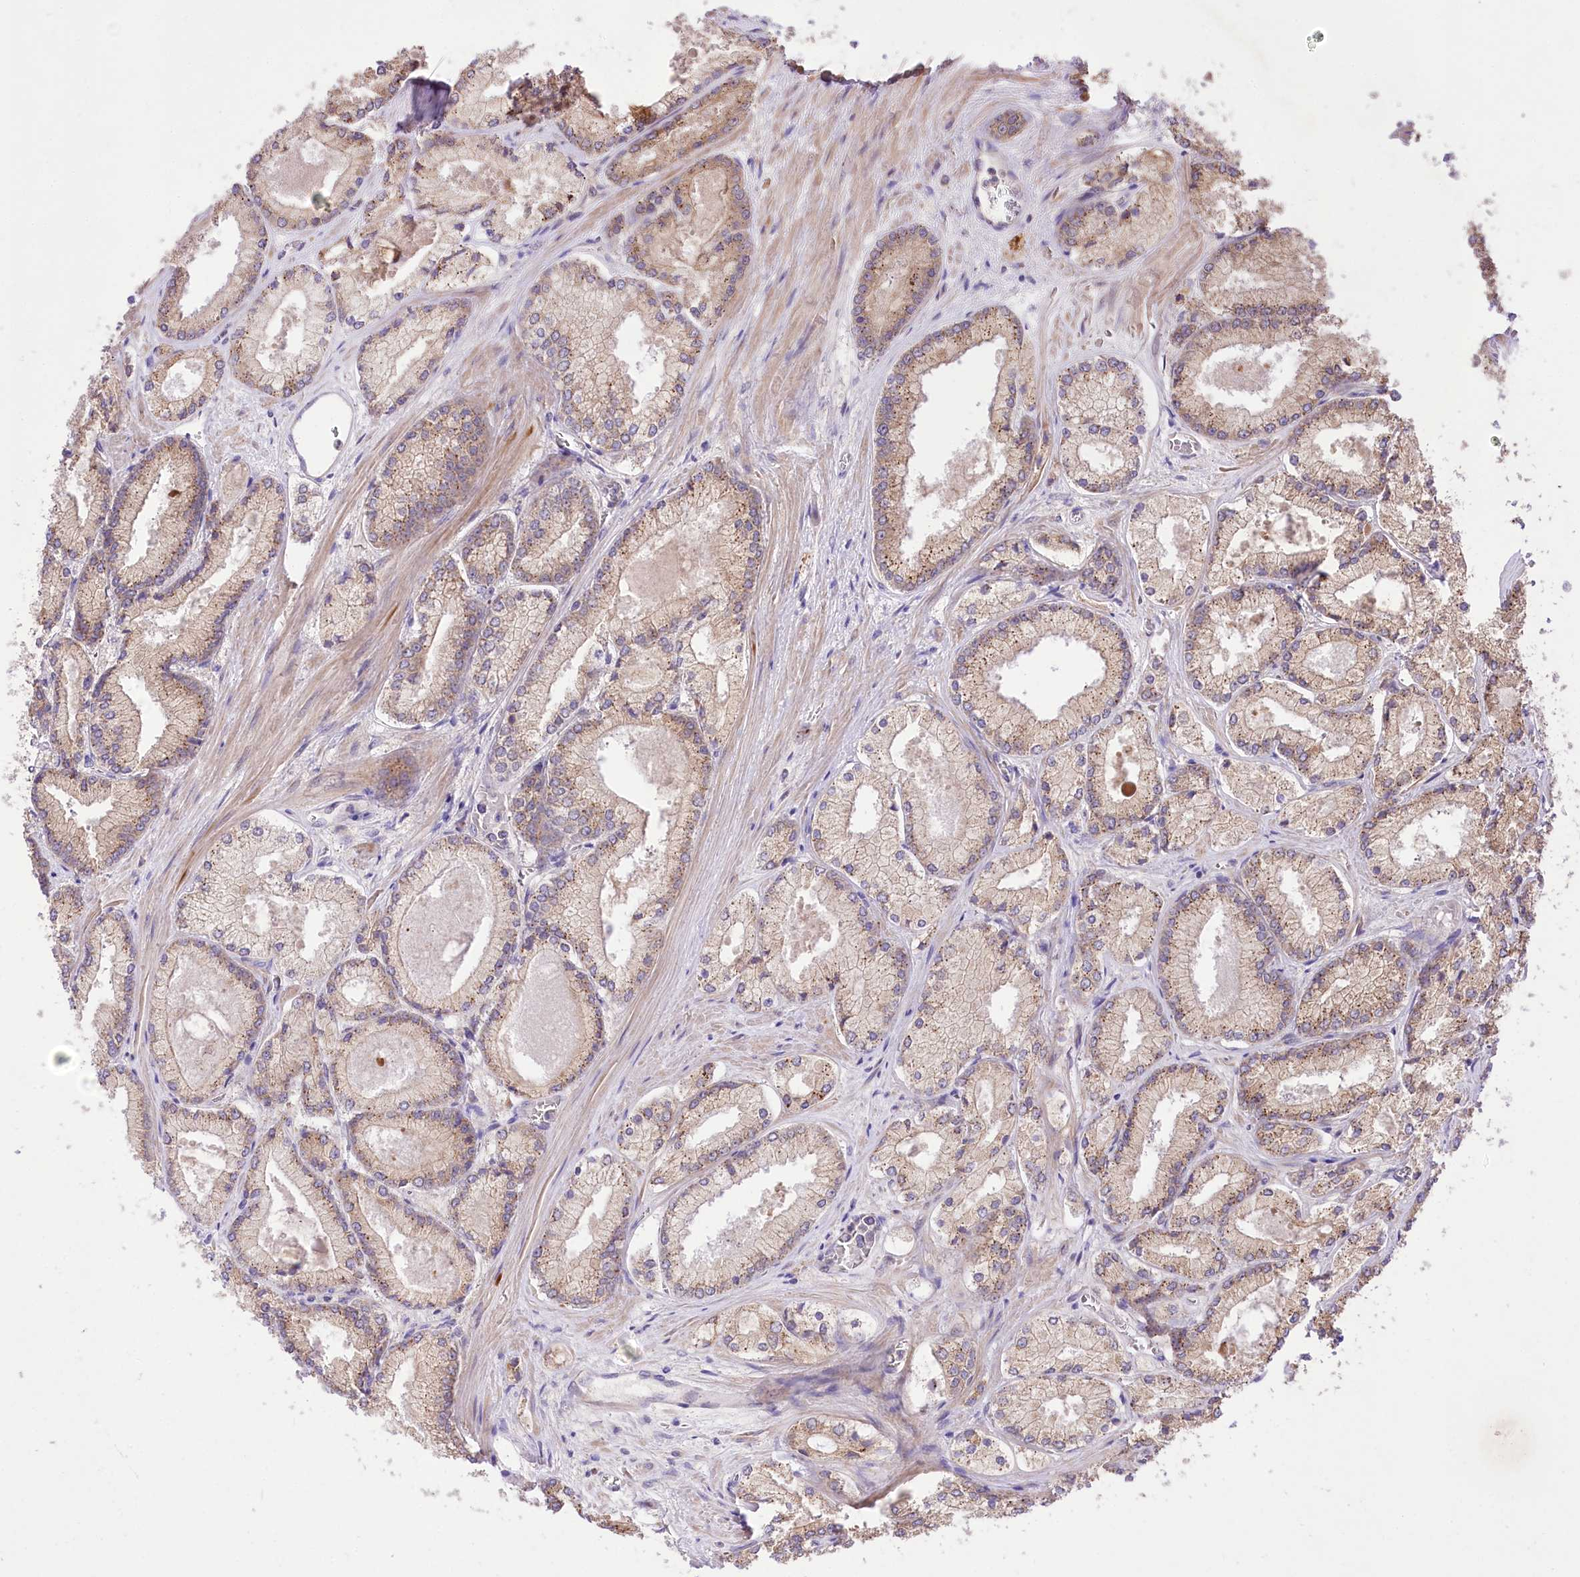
{"staining": {"intensity": "weak", "quantity": "25%-75%", "location": "cytoplasmic/membranous"}, "tissue": "prostate cancer", "cell_type": "Tumor cells", "image_type": "cancer", "snomed": [{"axis": "morphology", "description": "Adenocarcinoma, Low grade"}, {"axis": "topography", "description": "Prostate"}], "caption": "Brown immunohistochemical staining in prostate cancer demonstrates weak cytoplasmic/membranous positivity in about 25%-75% of tumor cells.", "gene": "HELT", "patient": {"sex": "male", "age": 74}}